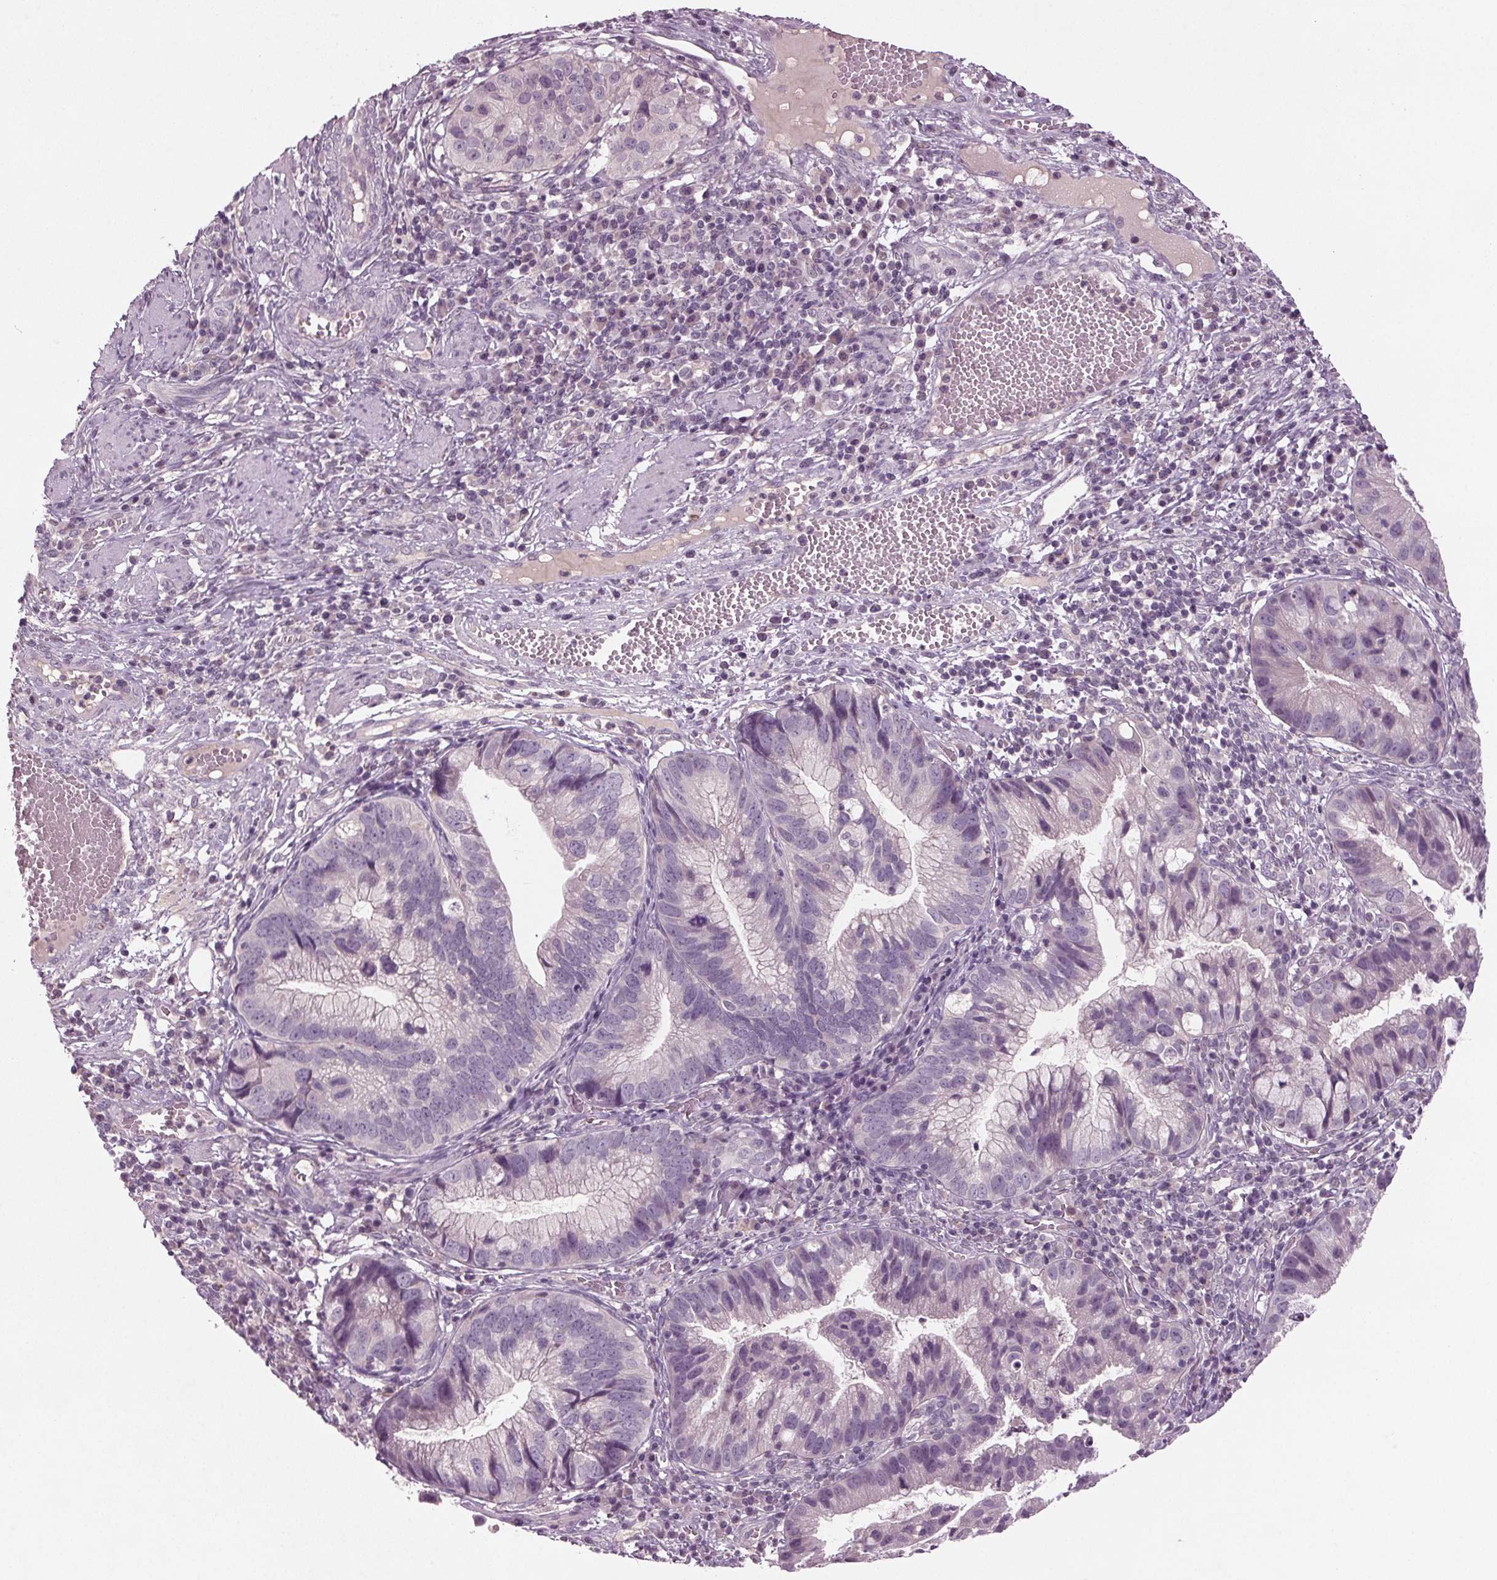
{"staining": {"intensity": "negative", "quantity": "none", "location": "none"}, "tissue": "cervical cancer", "cell_type": "Tumor cells", "image_type": "cancer", "snomed": [{"axis": "morphology", "description": "Adenocarcinoma, NOS"}, {"axis": "topography", "description": "Cervix"}], "caption": "Histopathology image shows no protein positivity in tumor cells of cervical cancer tissue. The staining is performed using DAB (3,3'-diaminobenzidine) brown chromogen with nuclei counter-stained in using hematoxylin.", "gene": "BHLHE22", "patient": {"sex": "female", "age": 34}}